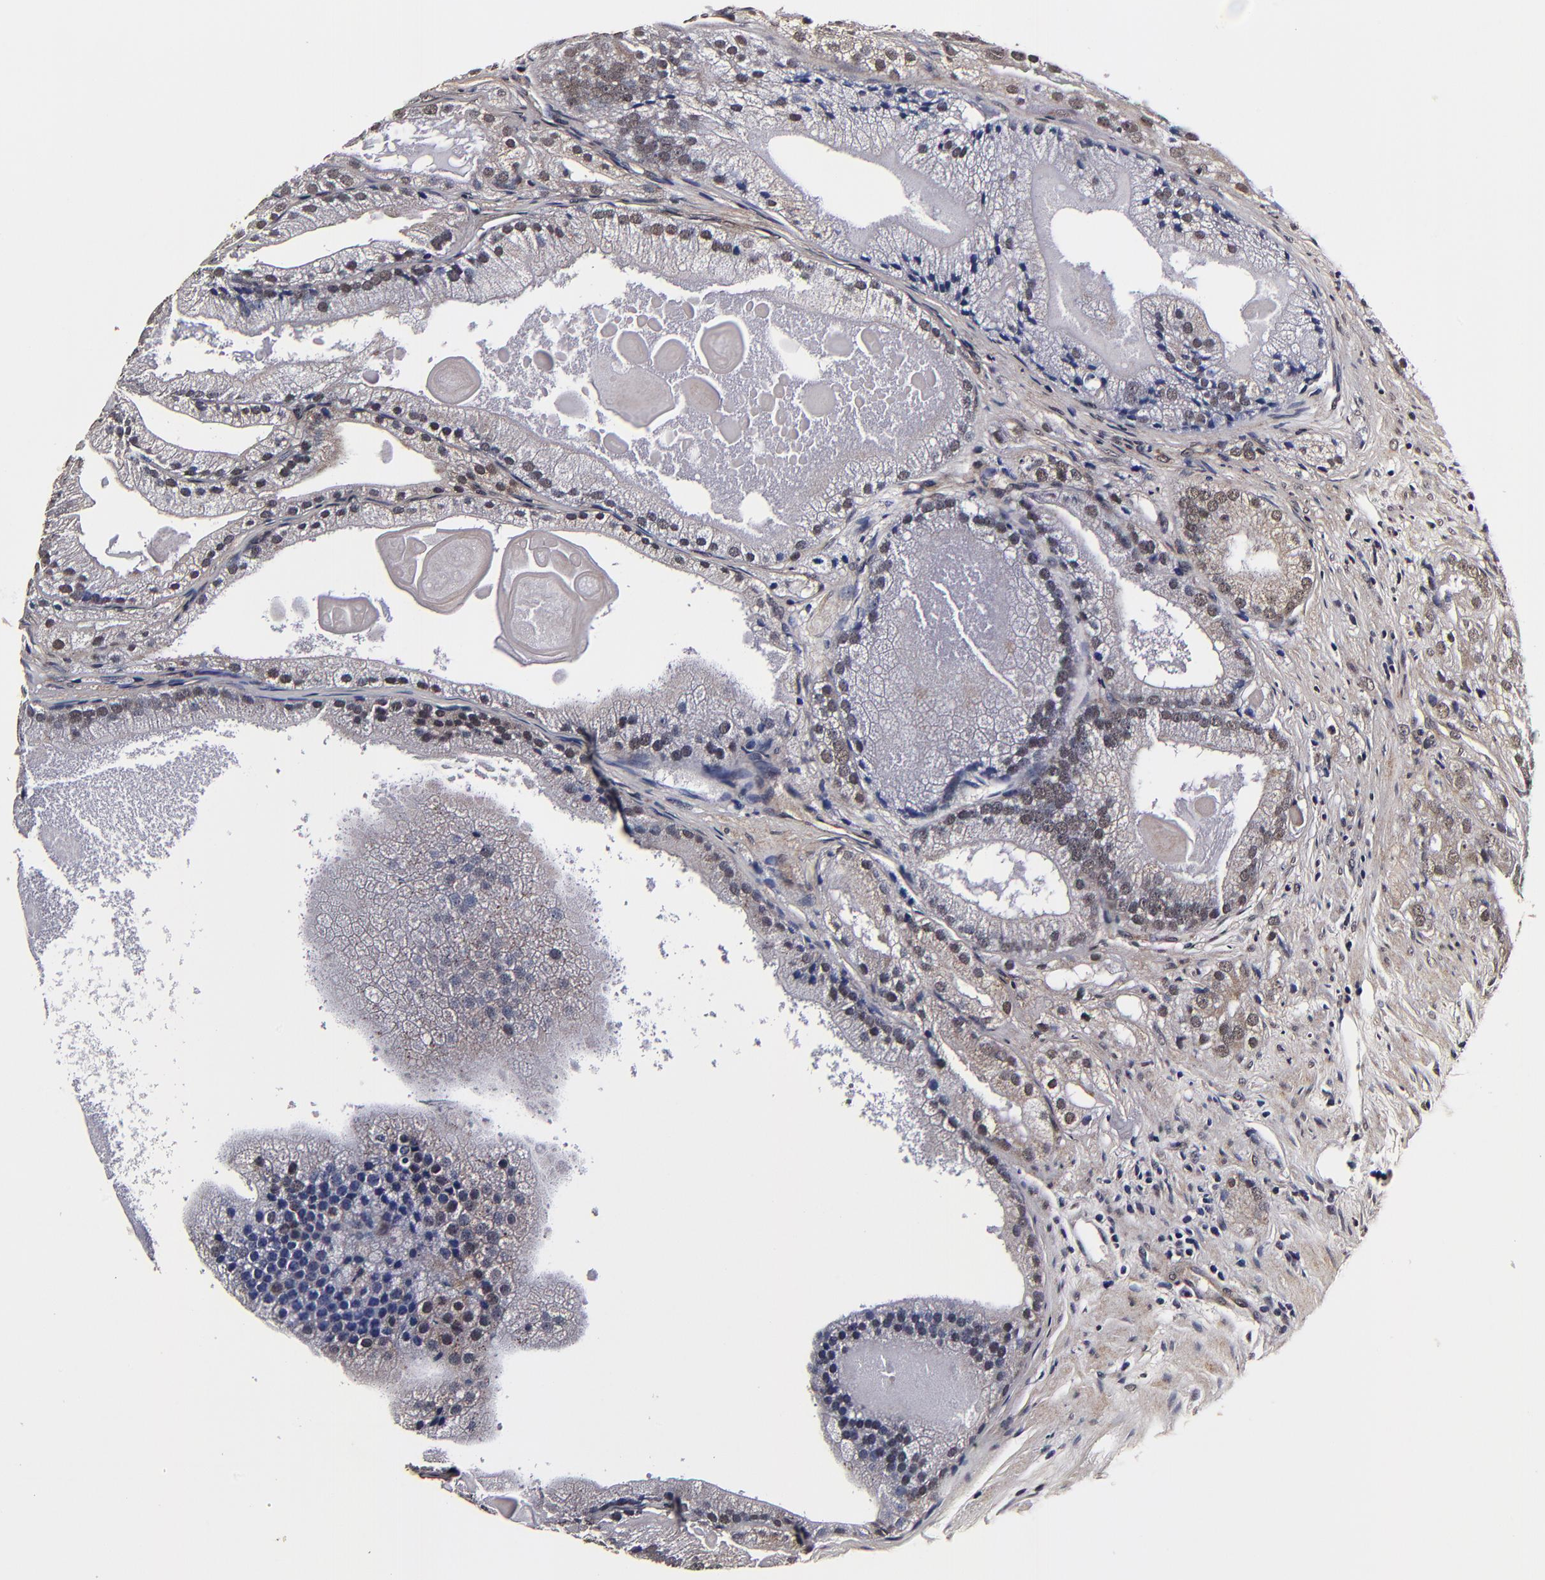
{"staining": {"intensity": "weak", "quantity": "25%-75%", "location": "cytoplasmic/membranous,nuclear"}, "tissue": "prostate cancer", "cell_type": "Tumor cells", "image_type": "cancer", "snomed": [{"axis": "morphology", "description": "Adenocarcinoma, Low grade"}, {"axis": "topography", "description": "Prostate"}], "caption": "Weak cytoplasmic/membranous and nuclear protein expression is present in approximately 25%-75% of tumor cells in low-grade adenocarcinoma (prostate).", "gene": "MMP15", "patient": {"sex": "male", "age": 69}}